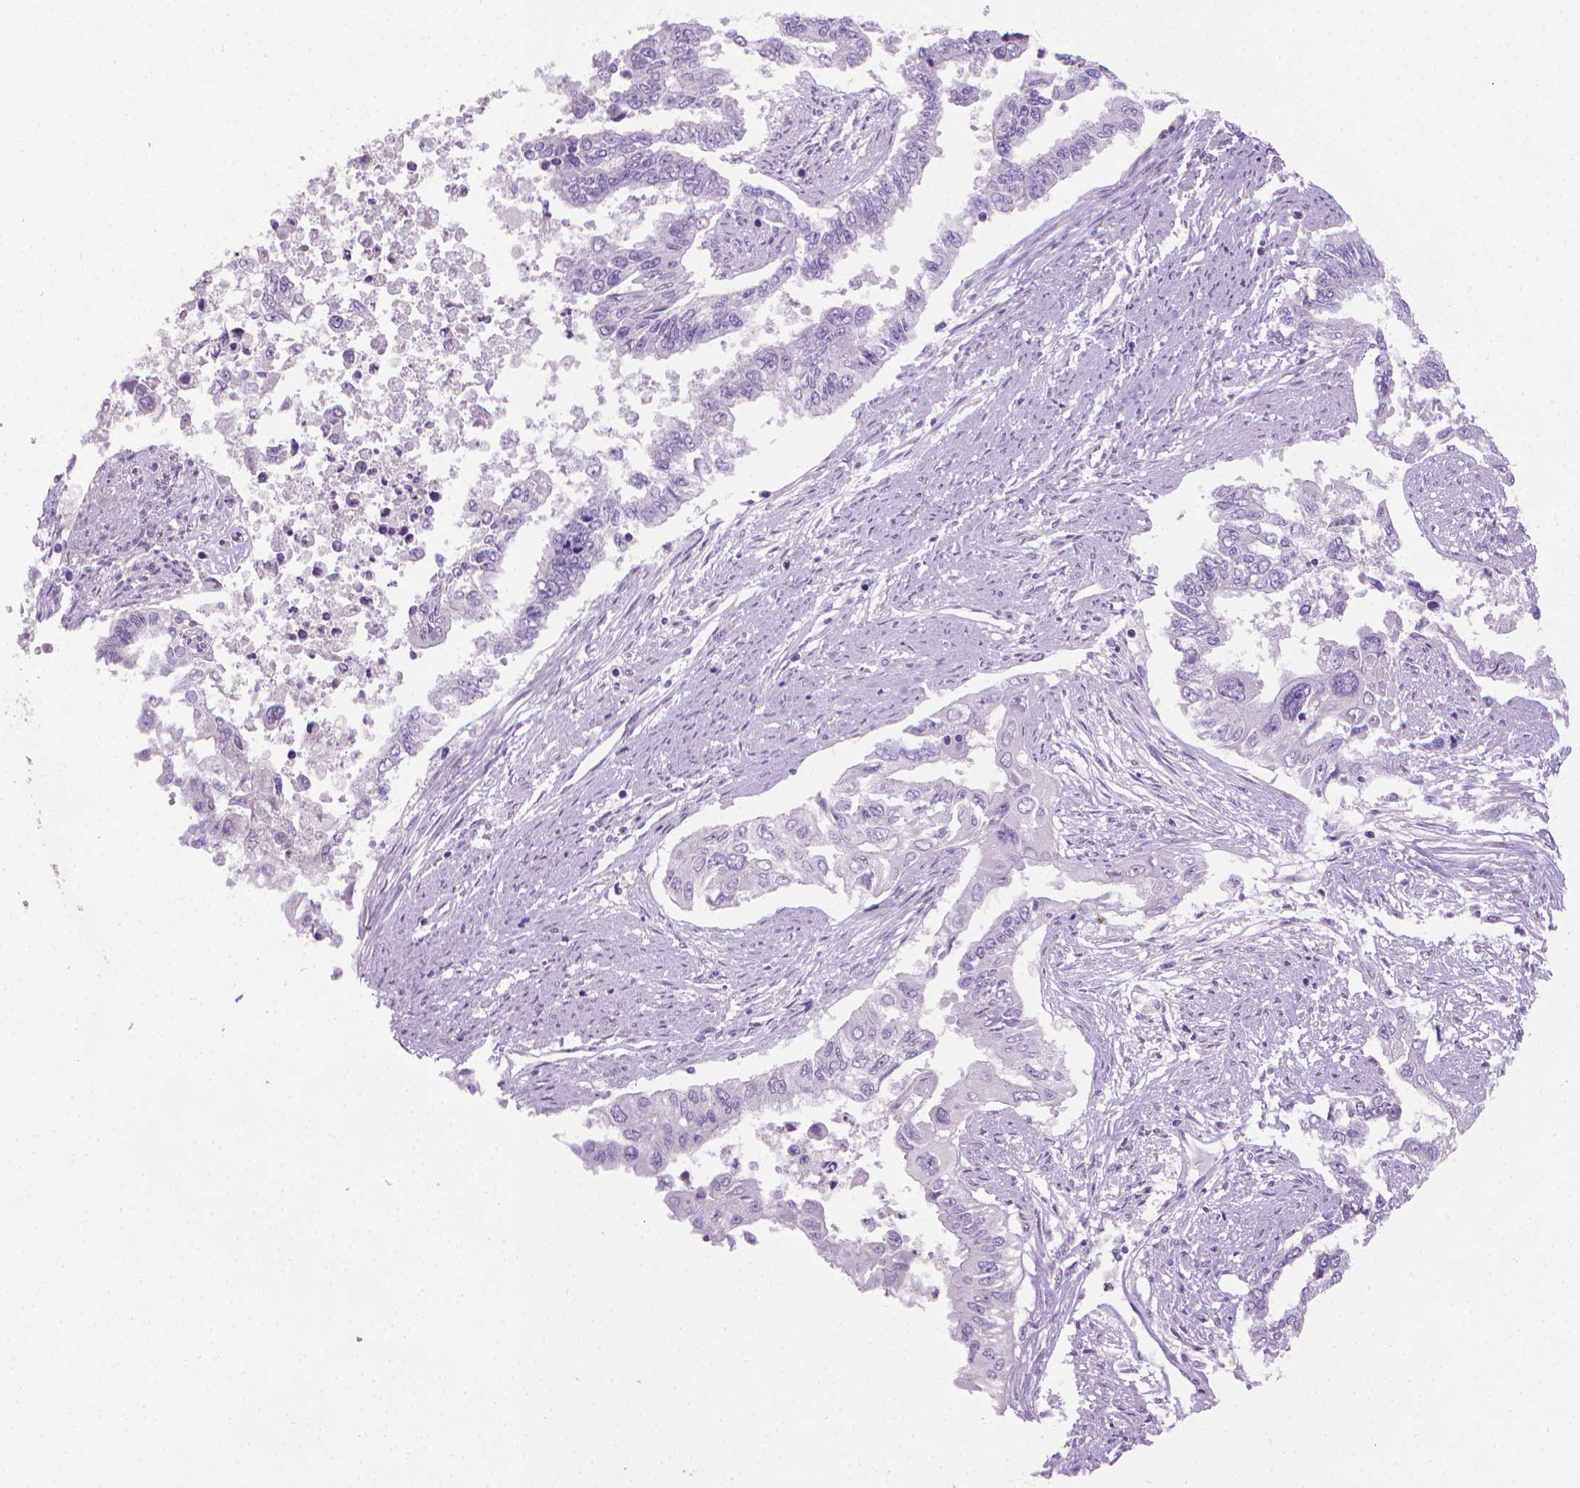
{"staining": {"intensity": "negative", "quantity": "none", "location": "none"}, "tissue": "endometrial cancer", "cell_type": "Tumor cells", "image_type": "cancer", "snomed": [{"axis": "morphology", "description": "Adenocarcinoma, NOS"}, {"axis": "topography", "description": "Uterus"}], "caption": "The immunohistochemistry (IHC) micrograph has no significant staining in tumor cells of endometrial cancer (adenocarcinoma) tissue. (Stains: DAB (3,3'-diaminobenzidine) immunohistochemistry with hematoxylin counter stain, Microscopy: brightfield microscopy at high magnification).", "gene": "CDKN2D", "patient": {"sex": "female", "age": 59}}